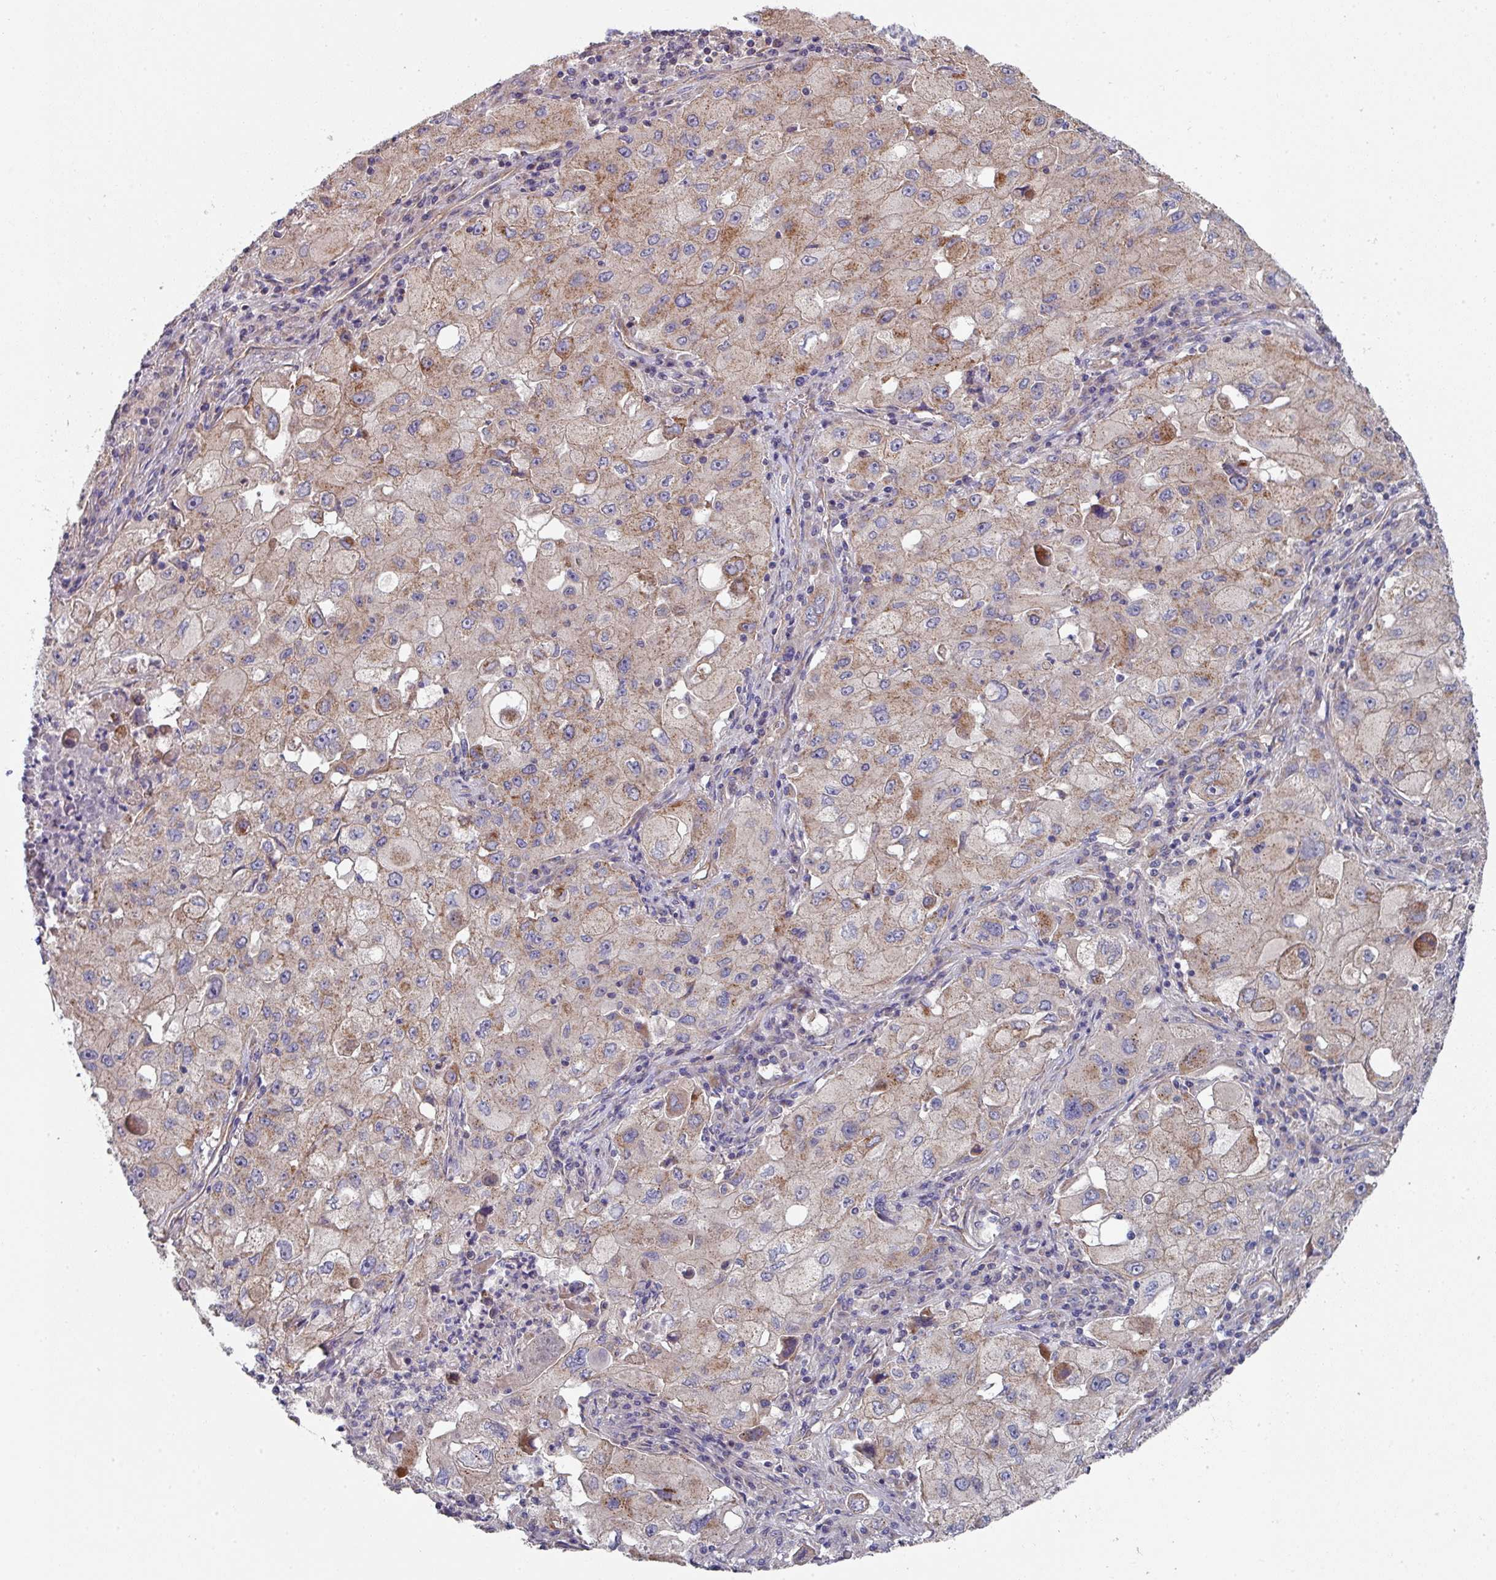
{"staining": {"intensity": "moderate", "quantity": ">75%", "location": "cytoplasmic/membranous"}, "tissue": "lung cancer", "cell_type": "Tumor cells", "image_type": "cancer", "snomed": [{"axis": "morphology", "description": "Squamous cell carcinoma, NOS"}, {"axis": "topography", "description": "Lung"}], "caption": "Squamous cell carcinoma (lung) stained with a protein marker exhibits moderate staining in tumor cells.", "gene": "DCAF12L2", "patient": {"sex": "male", "age": 63}}